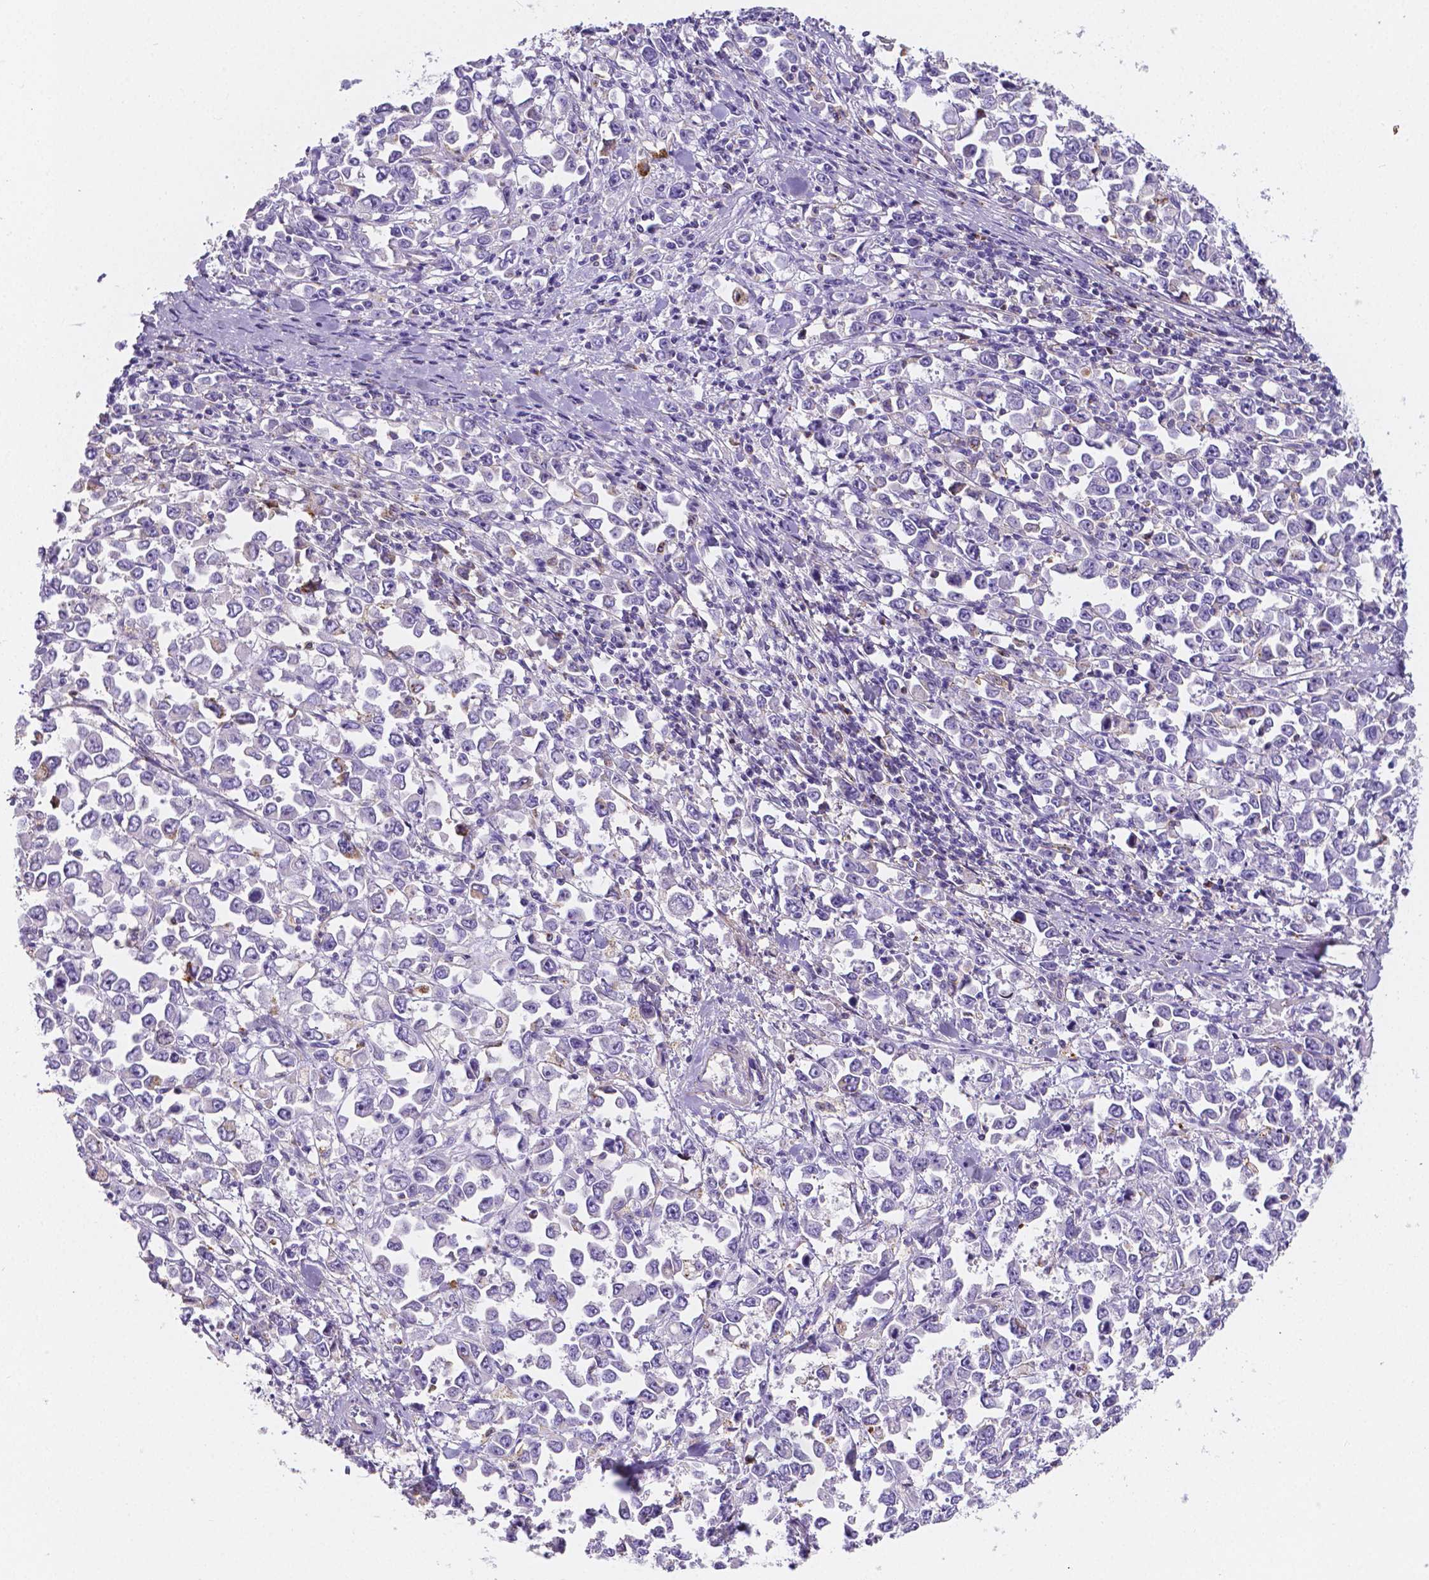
{"staining": {"intensity": "negative", "quantity": "none", "location": "none"}, "tissue": "stomach cancer", "cell_type": "Tumor cells", "image_type": "cancer", "snomed": [{"axis": "morphology", "description": "Adenocarcinoma, NOS"}, {"axis": "topography", "description": "Stomach, upper"}], "caption": "High magnification brightfield microscopy of stomach cancer (adenocarcinoma) stained with DAB (3,3'-diaminobenzidine) (brown) and counterstained with hematoxylin (blue): tumor cells show no significant staining.", "gene": "GABRD", "patient": {"sex": "male", "age": 70}}